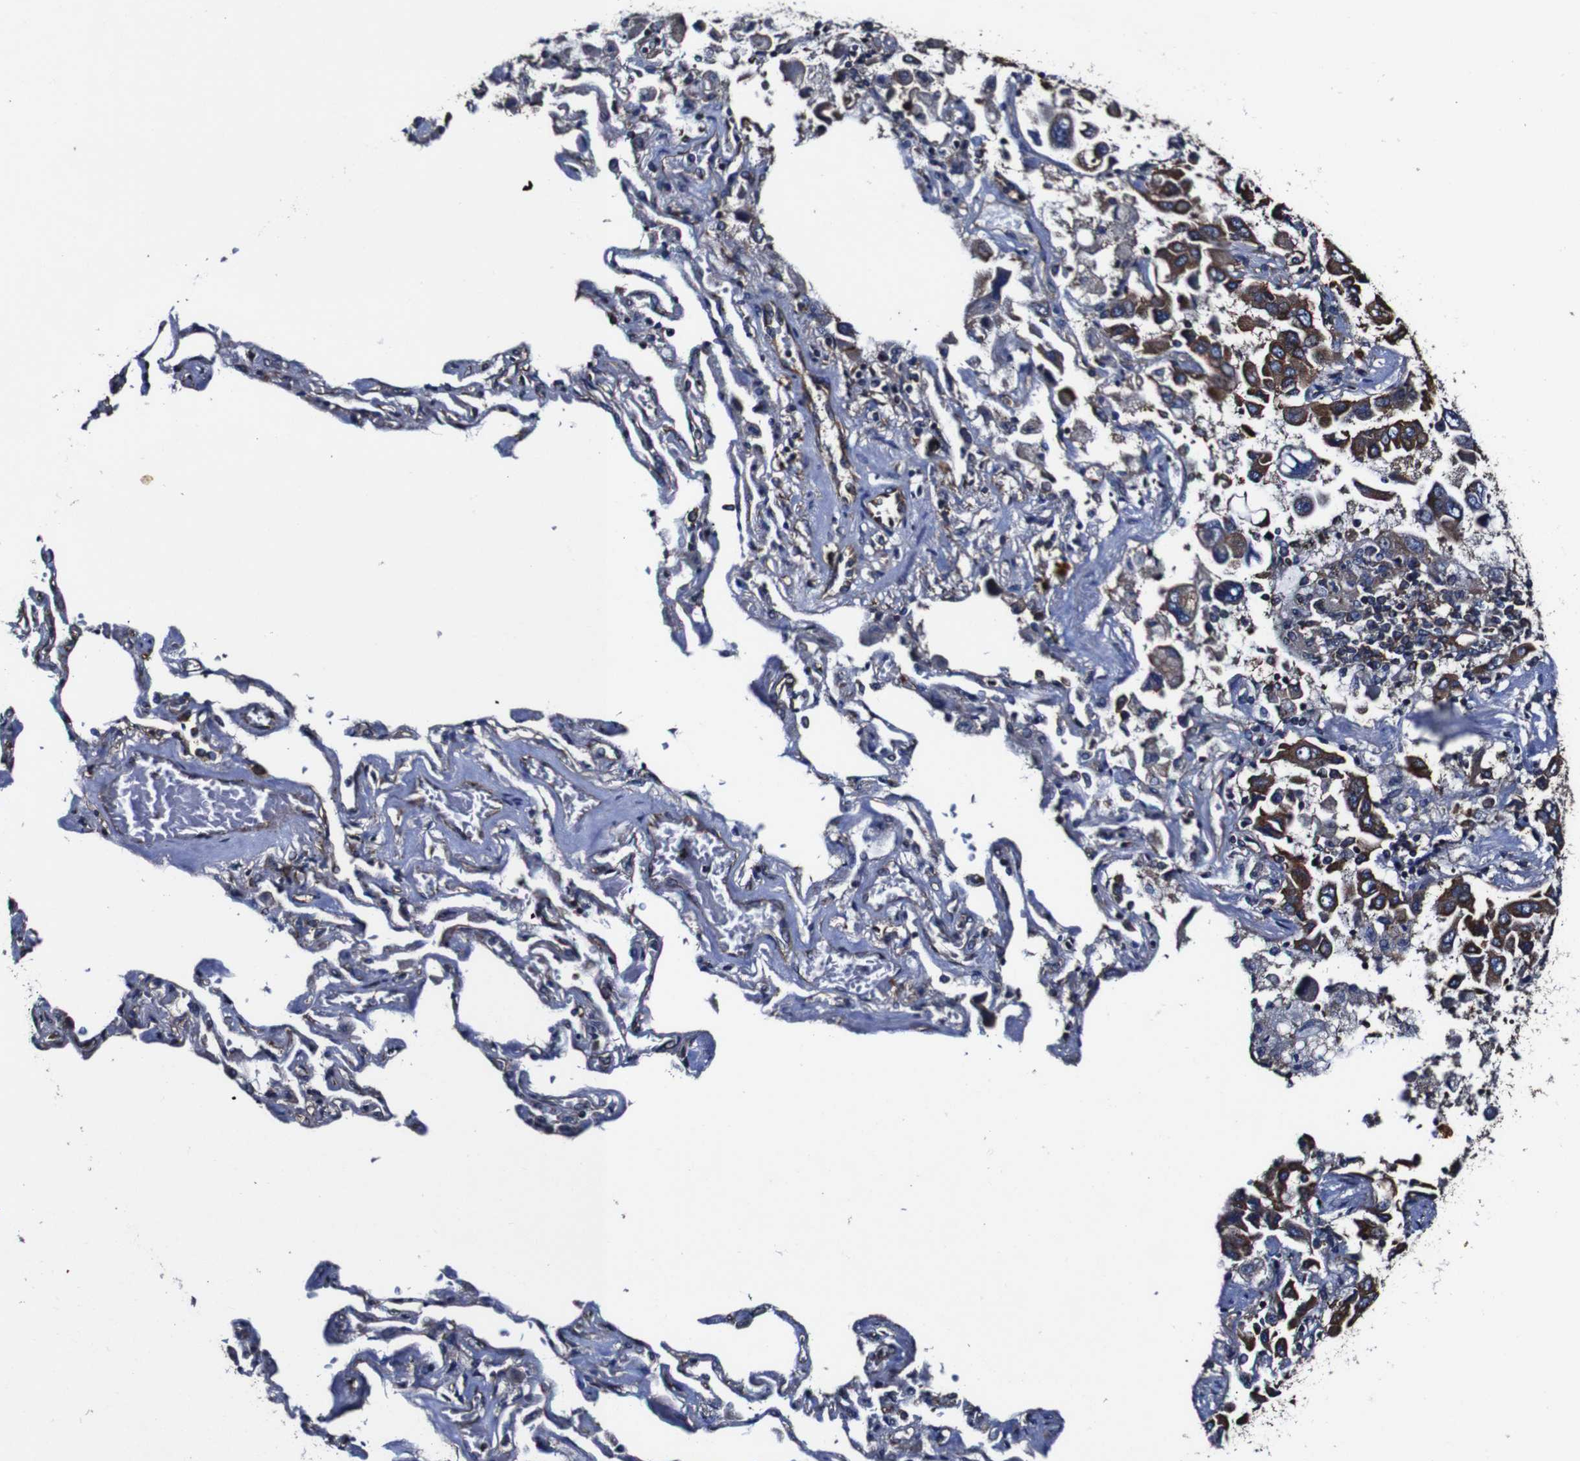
{"staining": {"intensity": "strong", "quantity": ">75%", "location": "cytoplasmic/membranous"}, "tissue": "lung cancer", "cell_type": "Tumor cells", "image_type": "cancer", "snomed": [{"axis": "morphology", "description": "Adenocarcinoma, NOS"}, {"axis": "topography", "description": "Lung"}], "caption": "IHC of lung cancer (adenocarcinoma) exhibits high levels of strong cytoplasmic/membranous positivity in about >75% of tumor cells.", "gene": "CSF1R", "patient": {"sex": "male", "age": 64}}